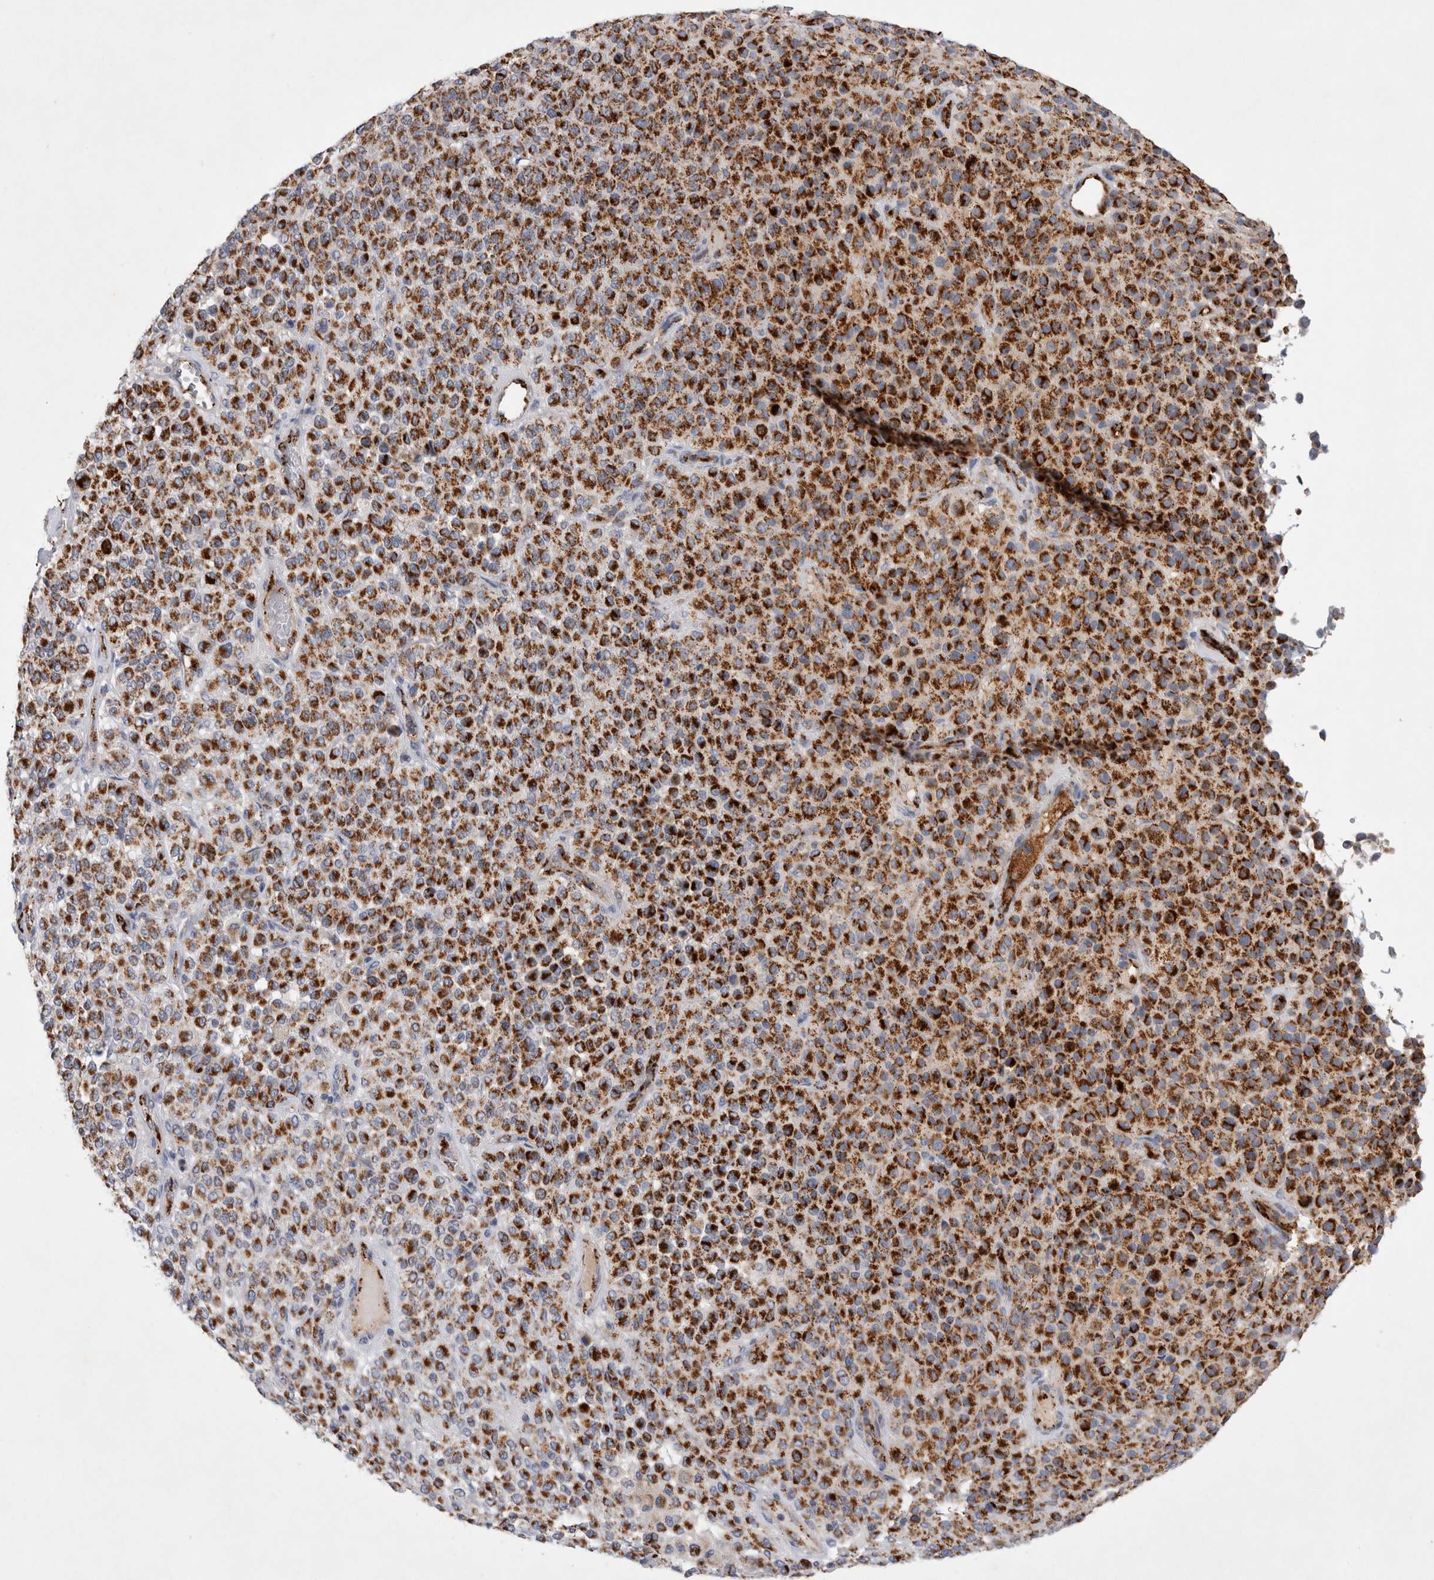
{"staining": {"intensity": "strong", "quantity": ">75%", "location": "cytoplasmic/membranous"}, "tissue": "melanoma", "cell_type": "Tumor cells", "image_type": "cancer", "snomed": [{"axis": "morphology", "description": "Malignant melanoma, Metastatic site"}, {"axis": "topography", "description": "Pancreas"}], "caption": "Immunohistochemistry (IHC) micrograph of neoplastic tissue: melanoma stained using immunohistochemistry shows high levels of strong protein expression localized specifically in the cytoplasmic/membranous of tumor cells, appearing as a cytoplasmic/membranous brown color.", "gene": "IARS2", "patient": {"sex": "female", "age": 30}}